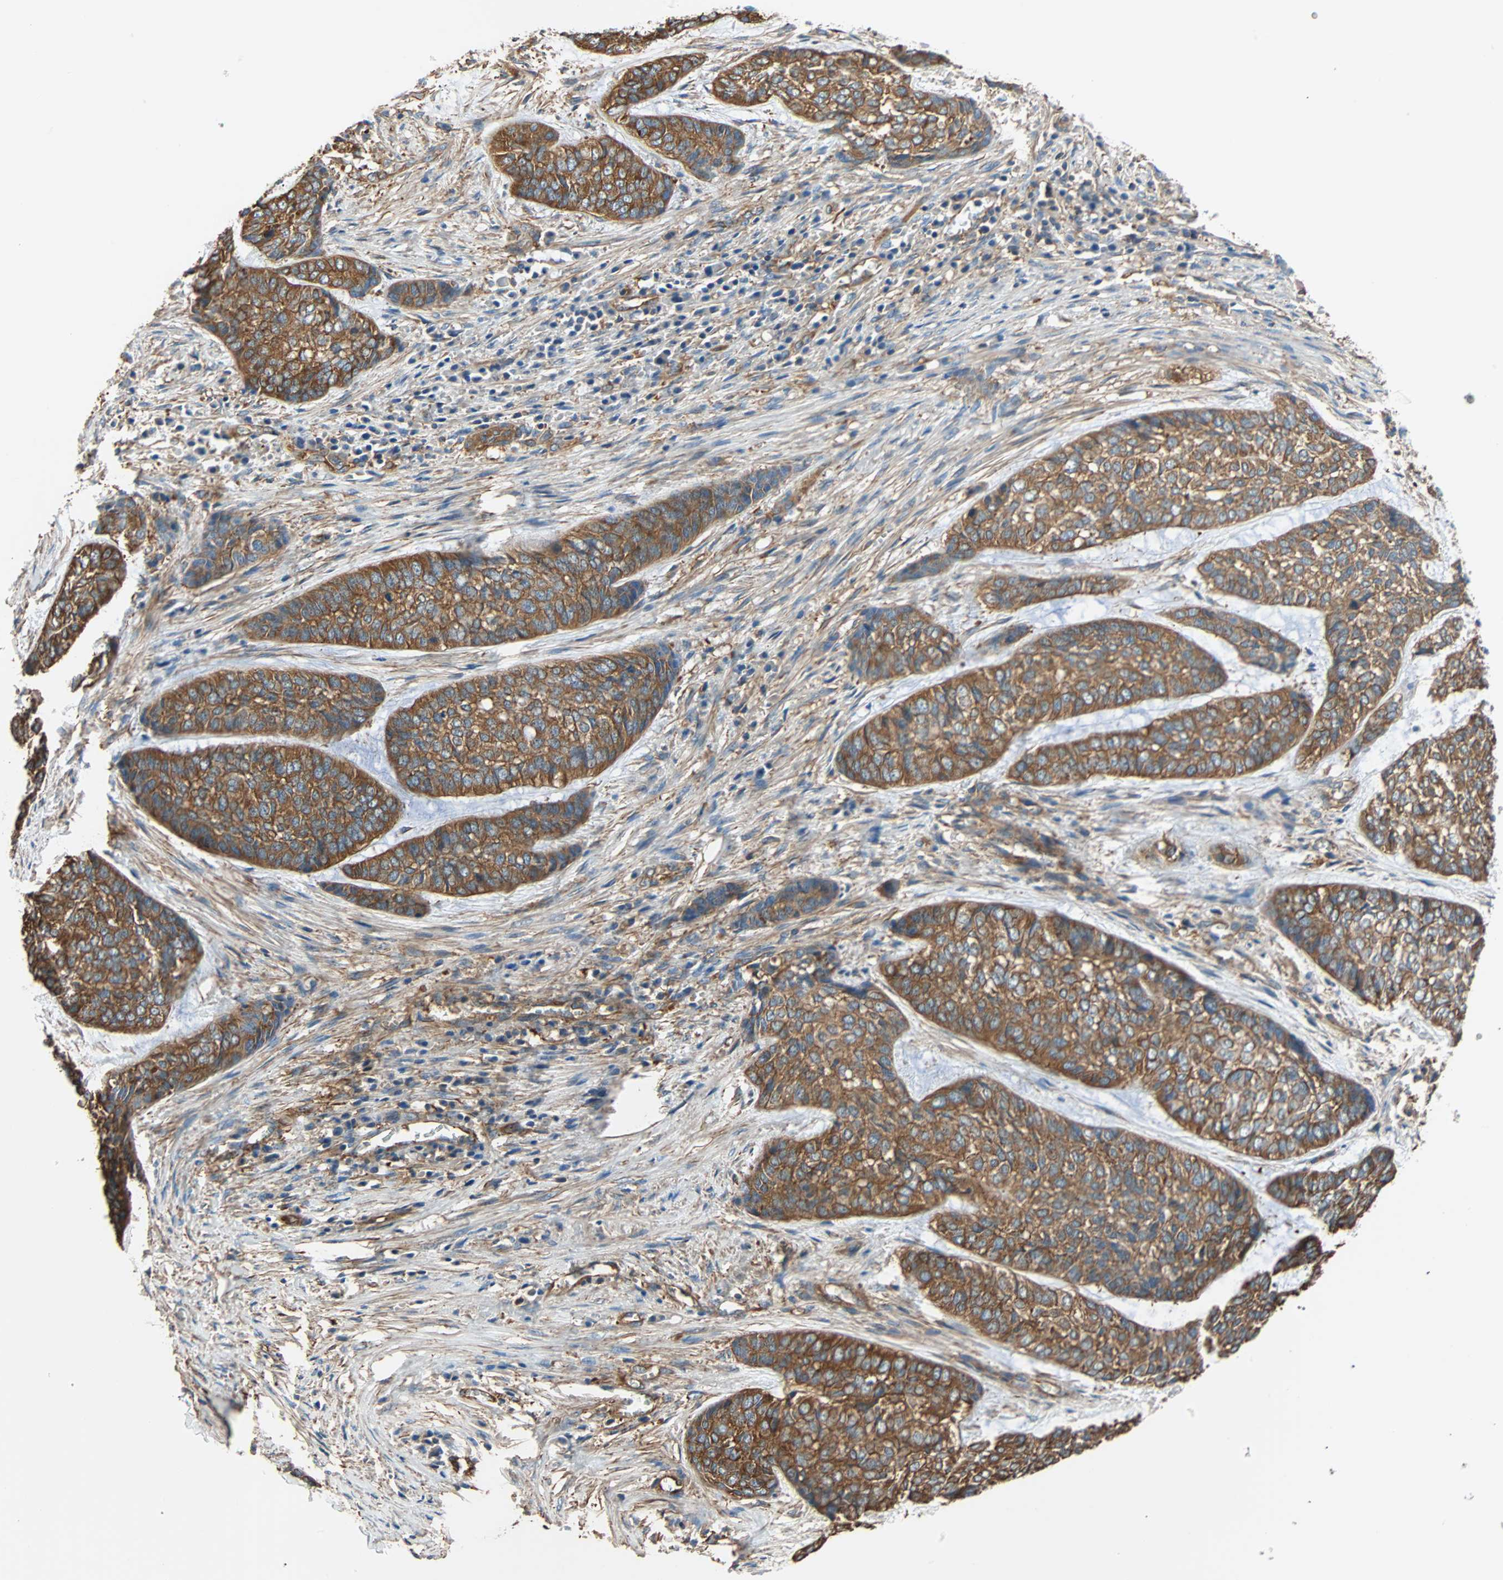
{"staining": {"intensity": "moderate", "quantity": ">75%", "location": "cytoplasmic/membranous"}, "tissue": "skin cancer", "cell_type": "Tumor cells", "image_type": "cancer", "snomed": [{"axis": "morphology", "description": "Basal cell carcinoma"}, {"axis": "topography", "description": "Skin"}], "caption": "The image exhibits immunohistochemical staining of skin cancer (basal cell carcinoma). There is moderate cytoplasmic/membranous expression is identified in about >75% of tumor cells. (Brightfield microscopy of DAB IHC at high magnification).", "gene": "GALNT10", "patient": {"sex": "female", "age": 64}}